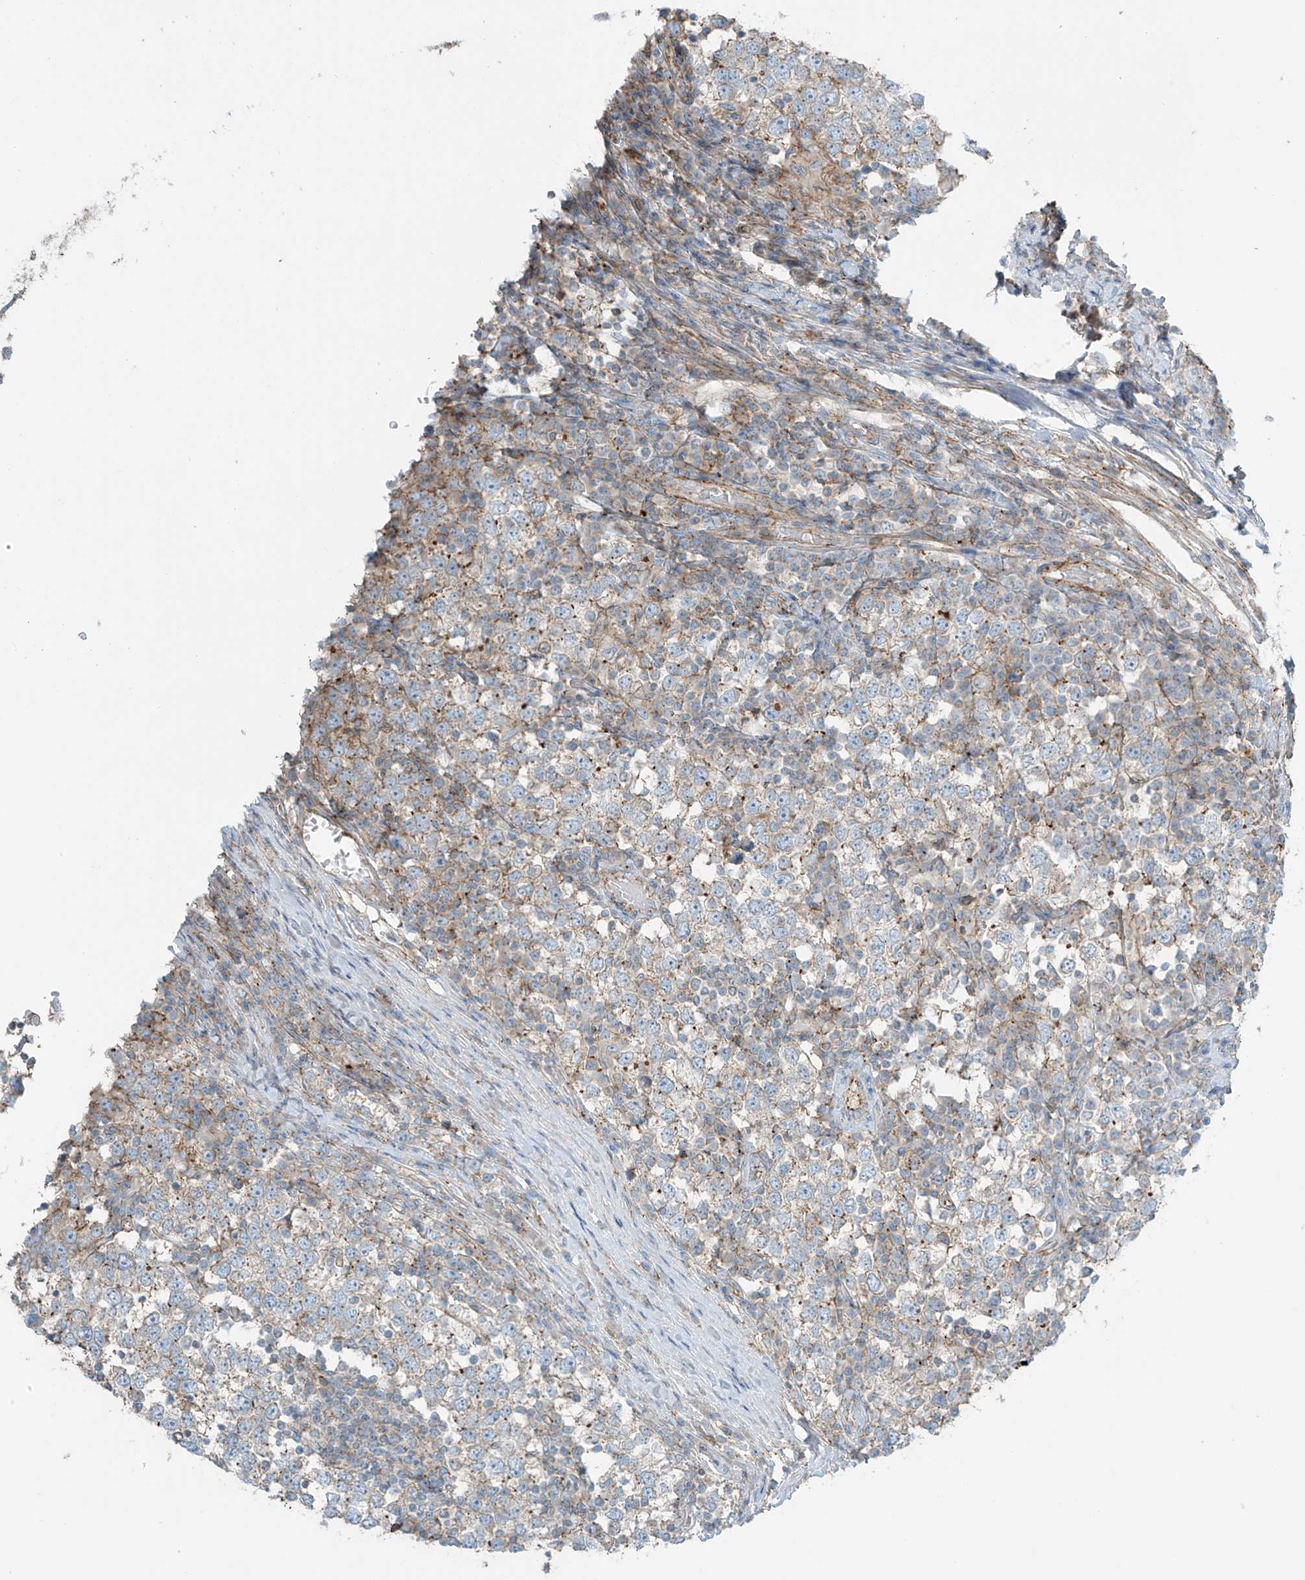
{"staining": {"intensity": "weak", "quantity": "25%-75%", "location": "cytoplasmic/membranous"}, "tissue": "testis cancer", "cell_type": "Tumor cells", "image_type": "cancer", "snomed": [{"axis": "morphology", "description": "Seminoma, NOS"}, {"axis": "topography", "description": "Testis"}], "caption": "IHC of human testis cancer (seminoma) demonstrates low levels of weak cytoplasmic/membranous expression in about 25%-75% of tumor cells.", "gene": "SLC9A2", "patient": {"sex": "male", "age": 65}}